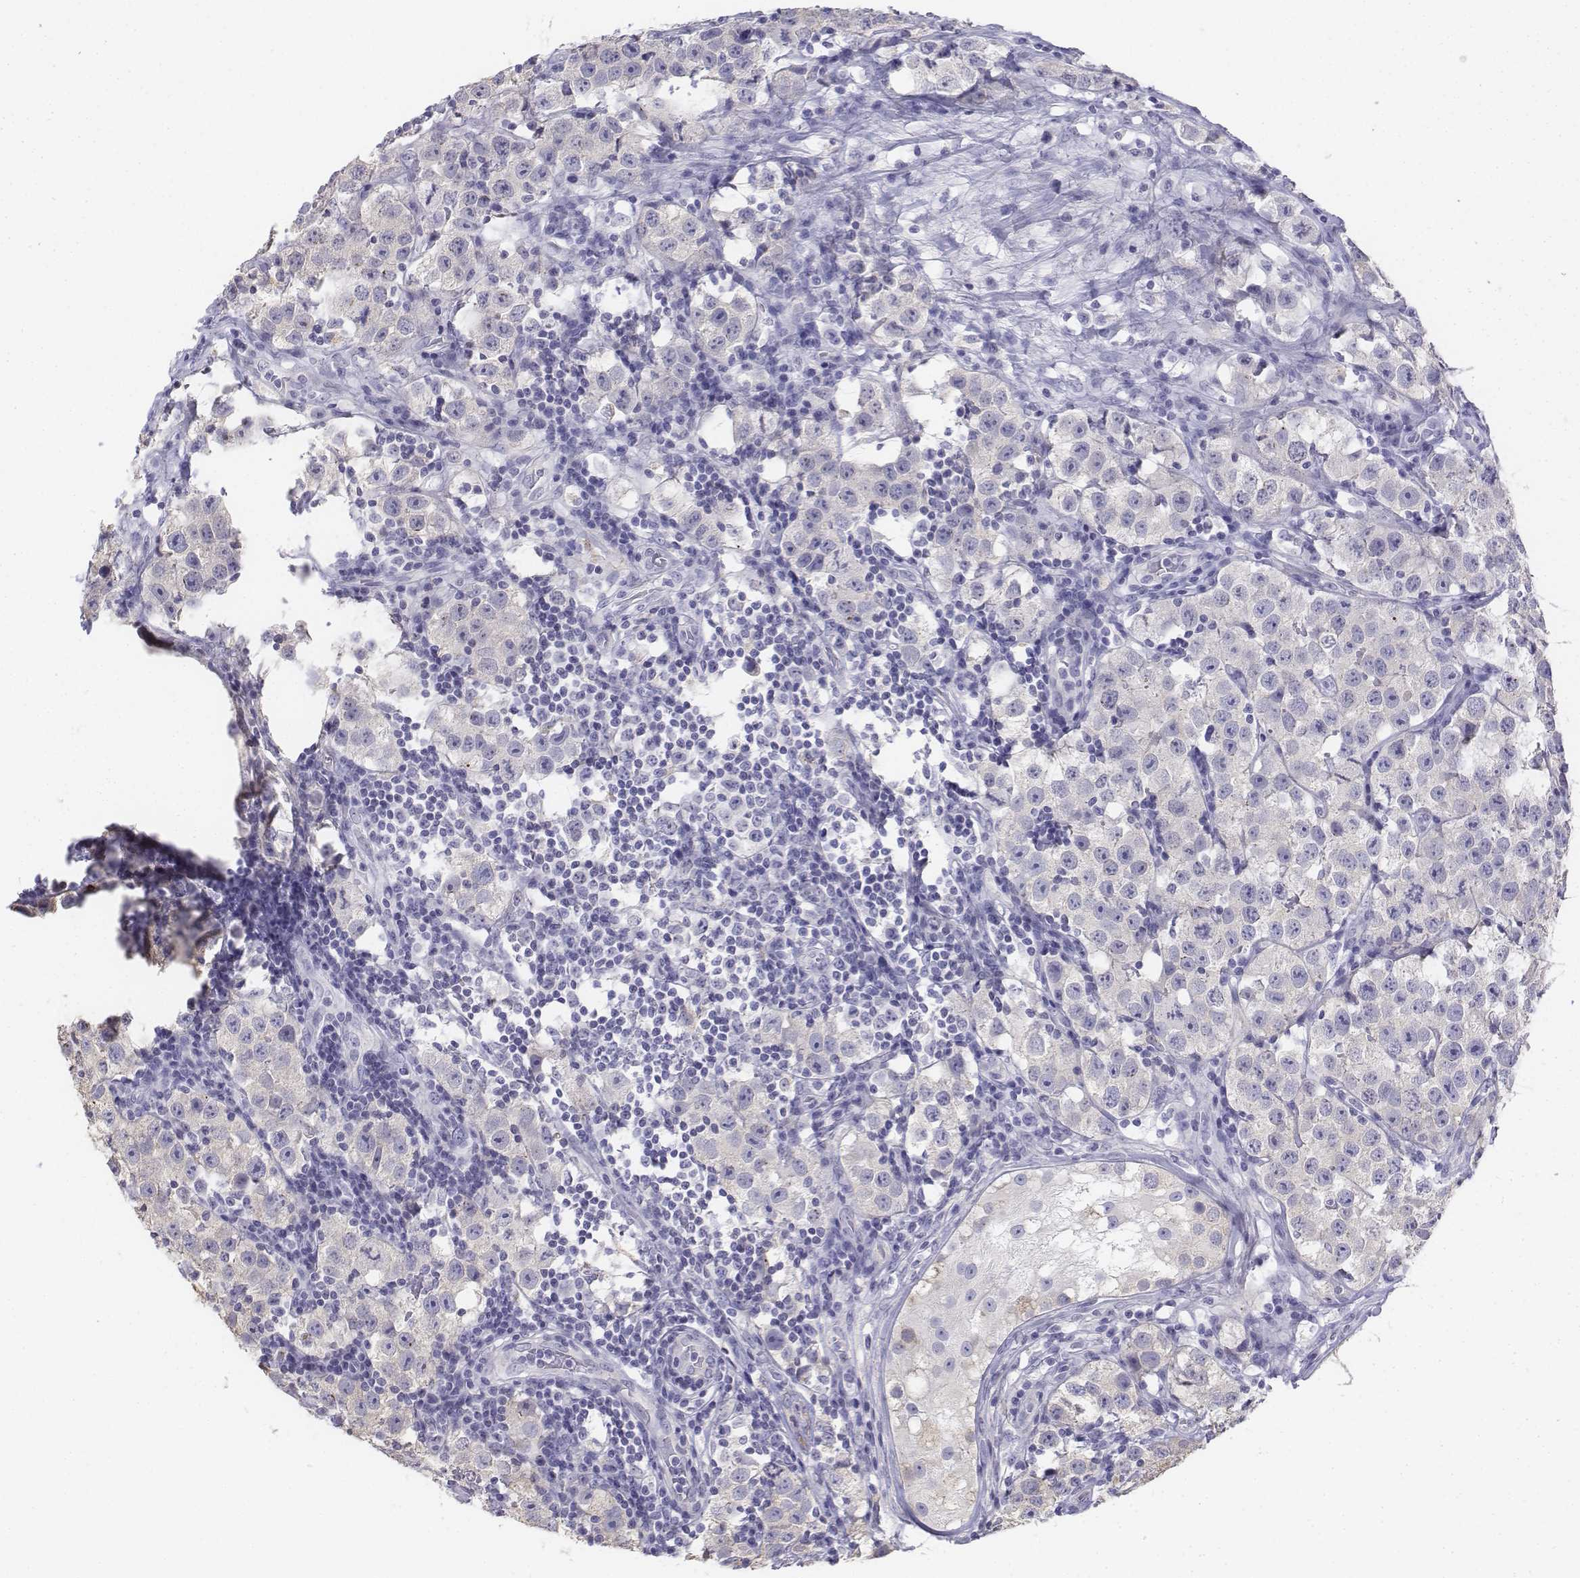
{"staining": {"intensity": "negative", "quantity": "none", "location": "none"}, "tissue": "testis cancer", "cell_type": "Tumor cells", "image_type": "cancer", "snomed": [{"axis": "morphology", "description": "Seminoma, NOS"}, {"axis": "topography", "description": "Testis"}], "caption": "Histopathology image shows no protein expression in tumor cells of testis cancer (seminoma) tissue.", "gene": "LGSN", "patient": {"sex": "male", "age": 34}}